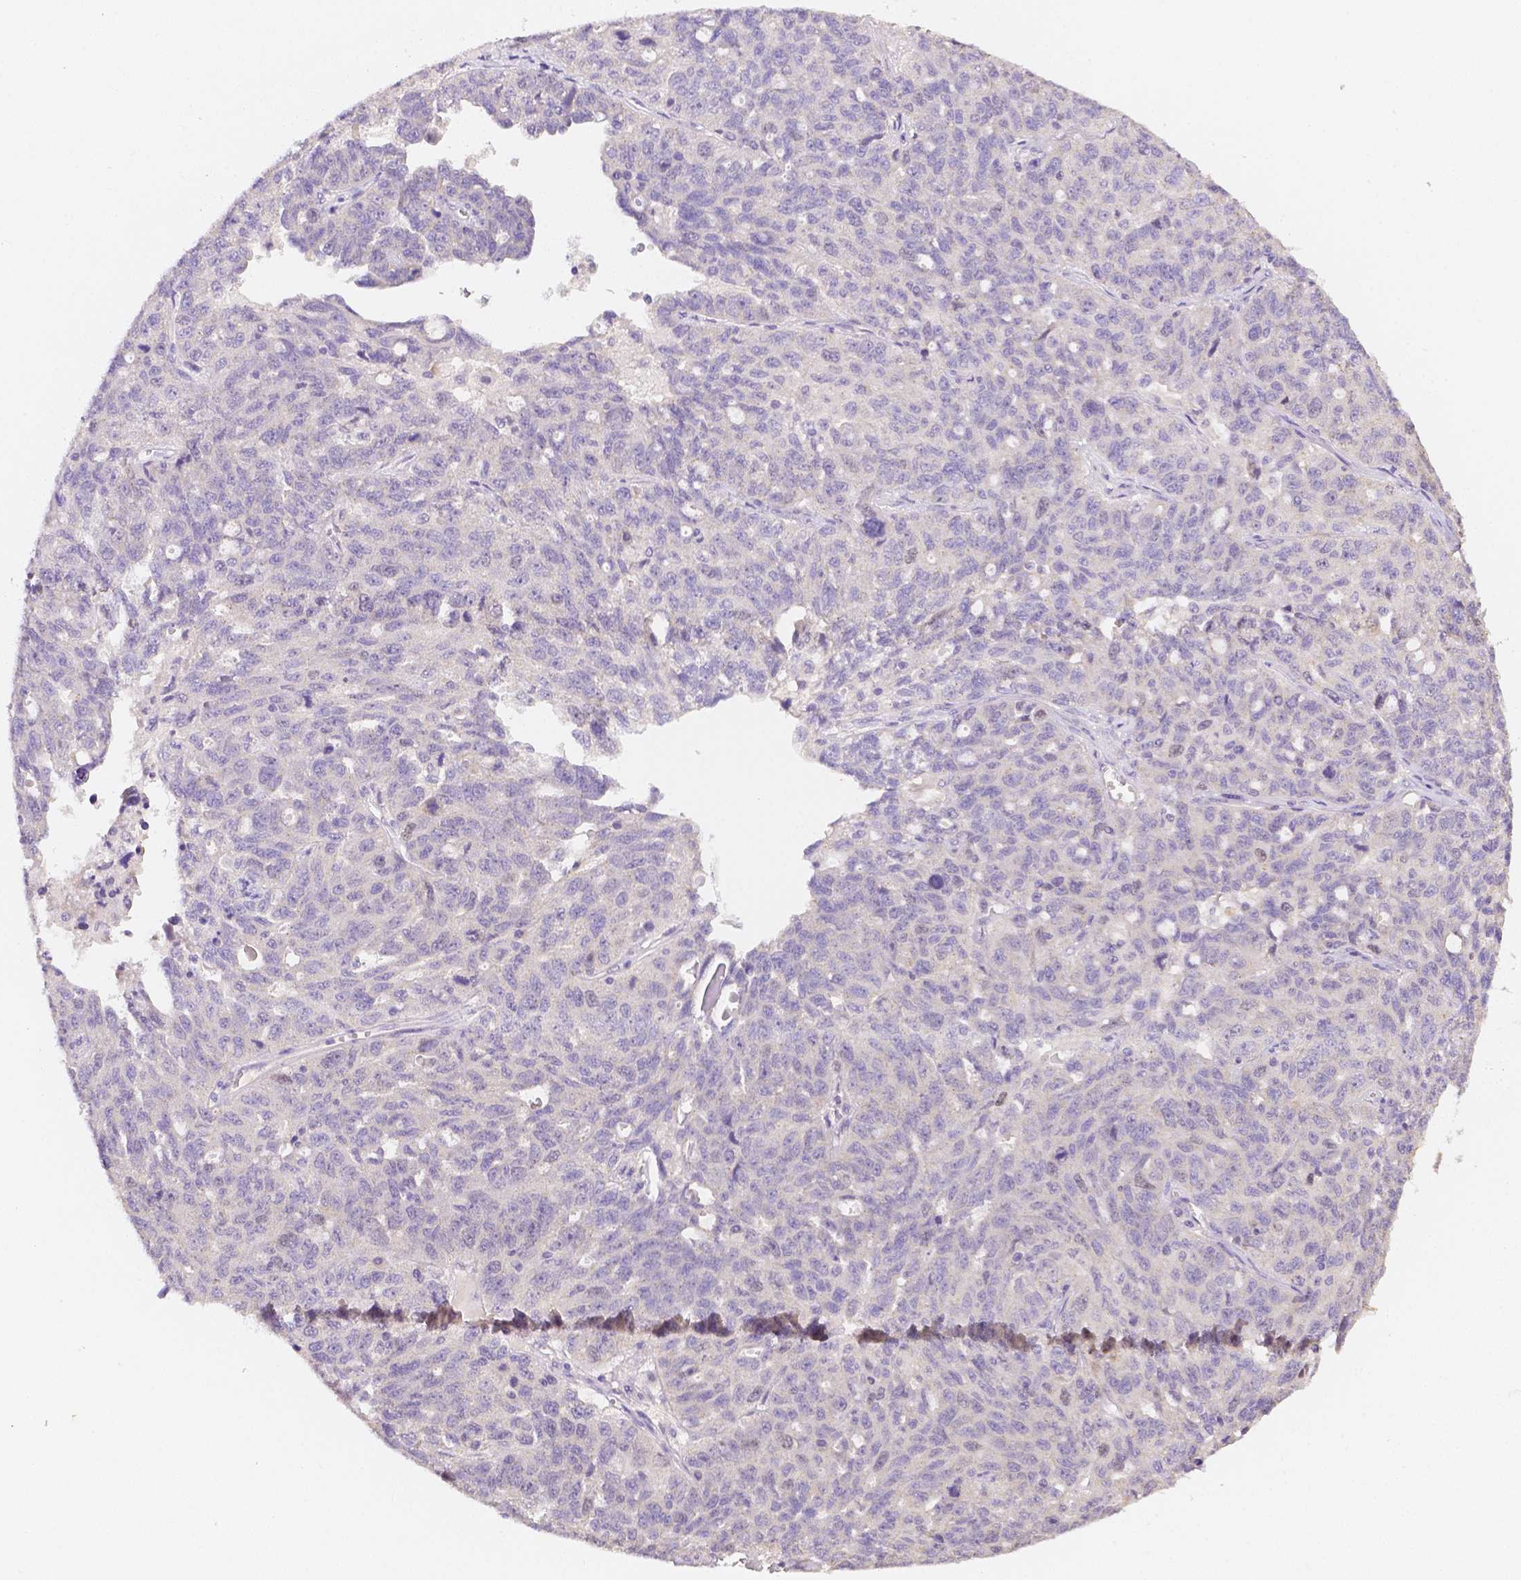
{"staining": {"intensity": "negative", "quantity": "none", "location": "none"}, "tissue": "ovarian cancer", "cell_type": "Tumor cells", "image_type": "cancer", "snomed": [{"axis": "morphology", "description": "Cystadenocarcinoma, serous, NOS"}, {"axis": "topography", "description": "Ovary"}], "caption": "Ovarian cancer was stained to show a protein in brown. There is no significant positivity in tumor cells.", "gene": "C10orf67", "patient": {"sex": "female", "age": 71}}